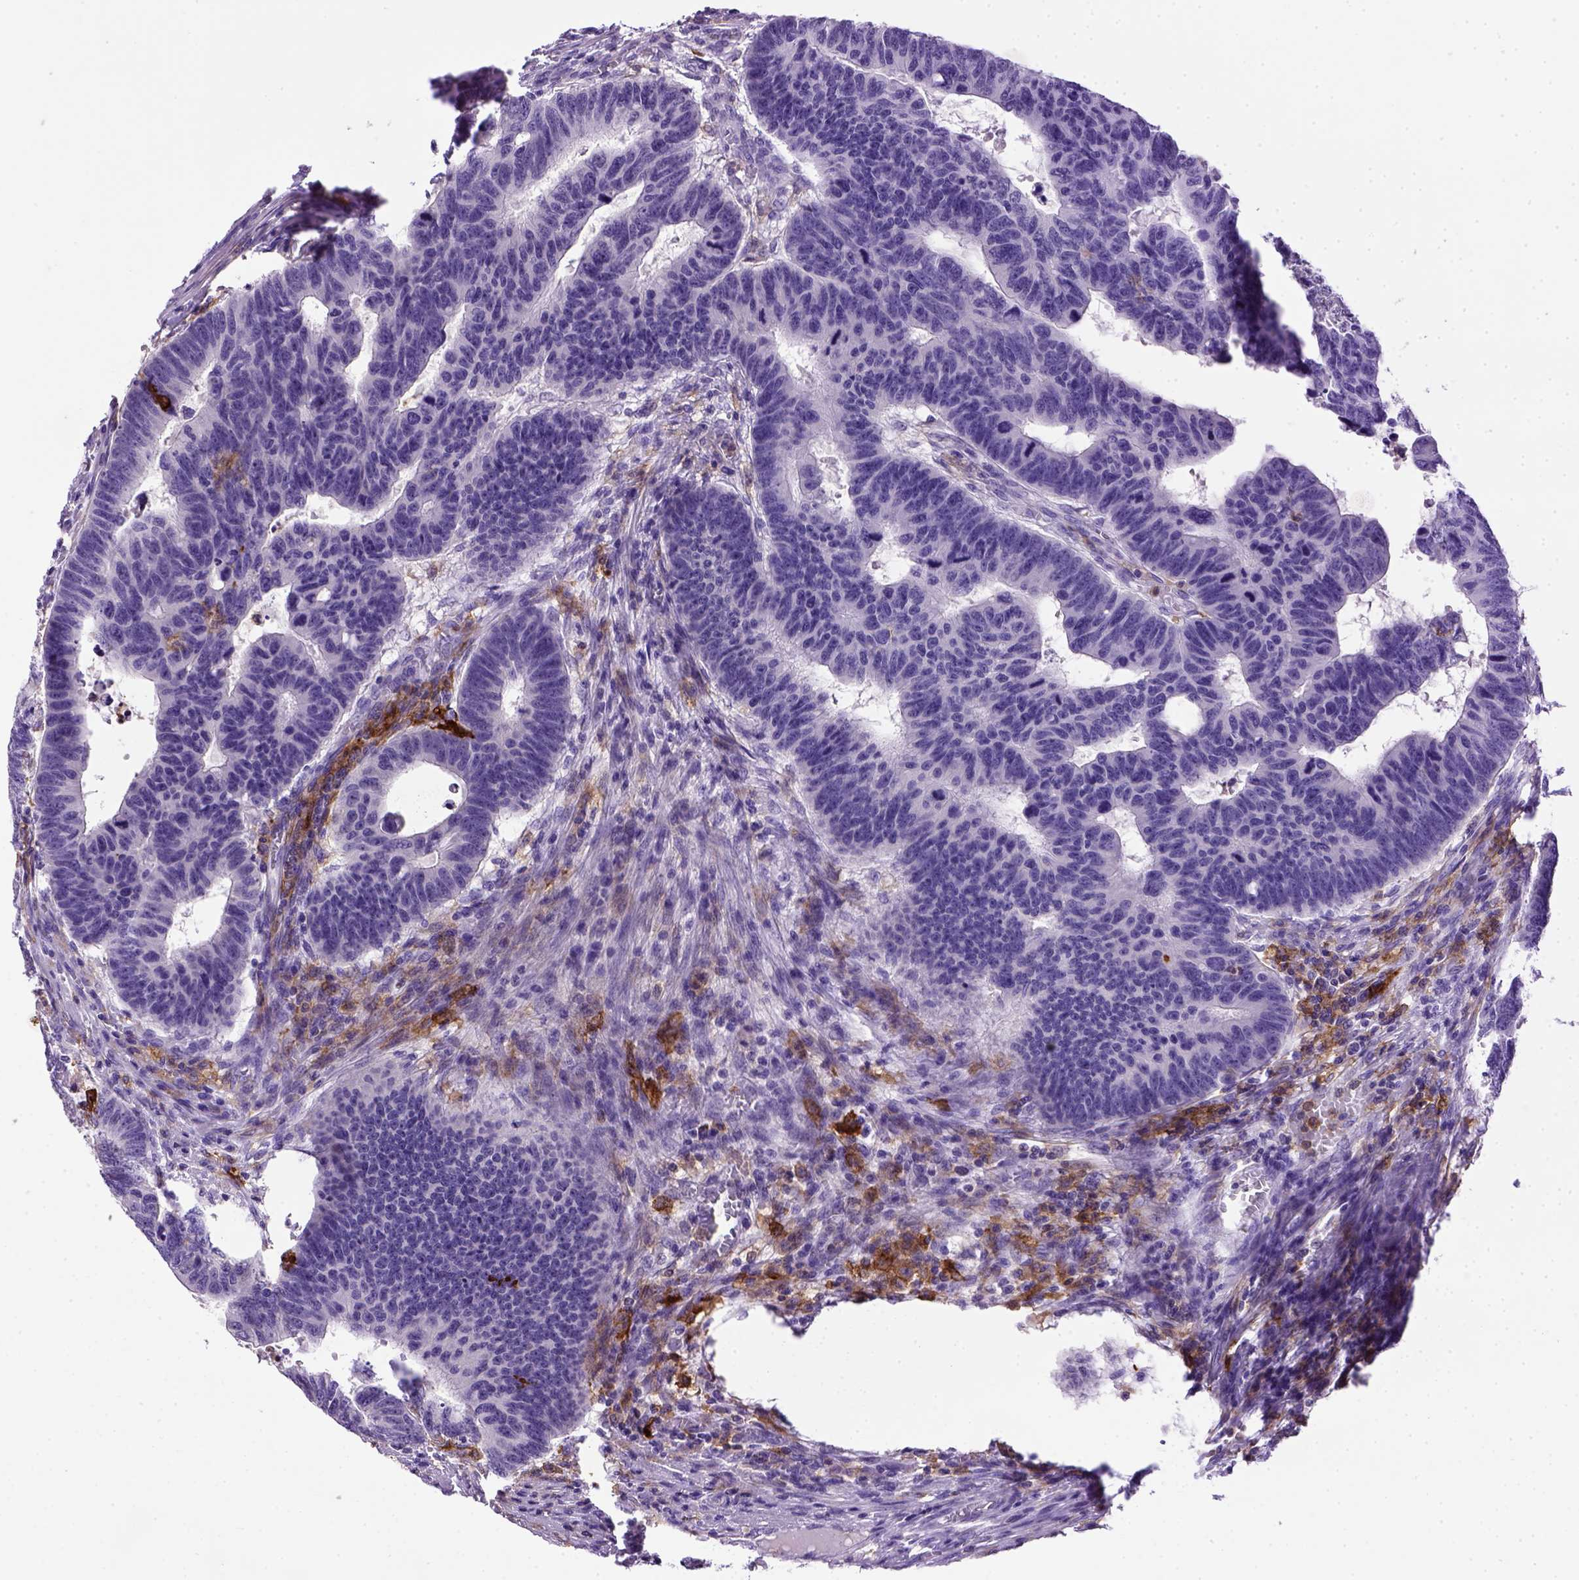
{"staining": {"intensity": "negative", "quantity": "none", "location": "none"}, "tissue": "colorectal cancer", "cell_type": "Tumor cells", "image_type": "cancer", "snomed": [{"axis": "morphology", "description": "Adenocarcinoma, NOS"}, {"axis": "topography", "description": "Rectum"}], "caption": "Micrograph shows no protein positivity in tumor cells of colorectal cancer (adenocarcinoma) tissue.", "gene": "ITGAX", "patient": {"sex": "female", "age": 85}}